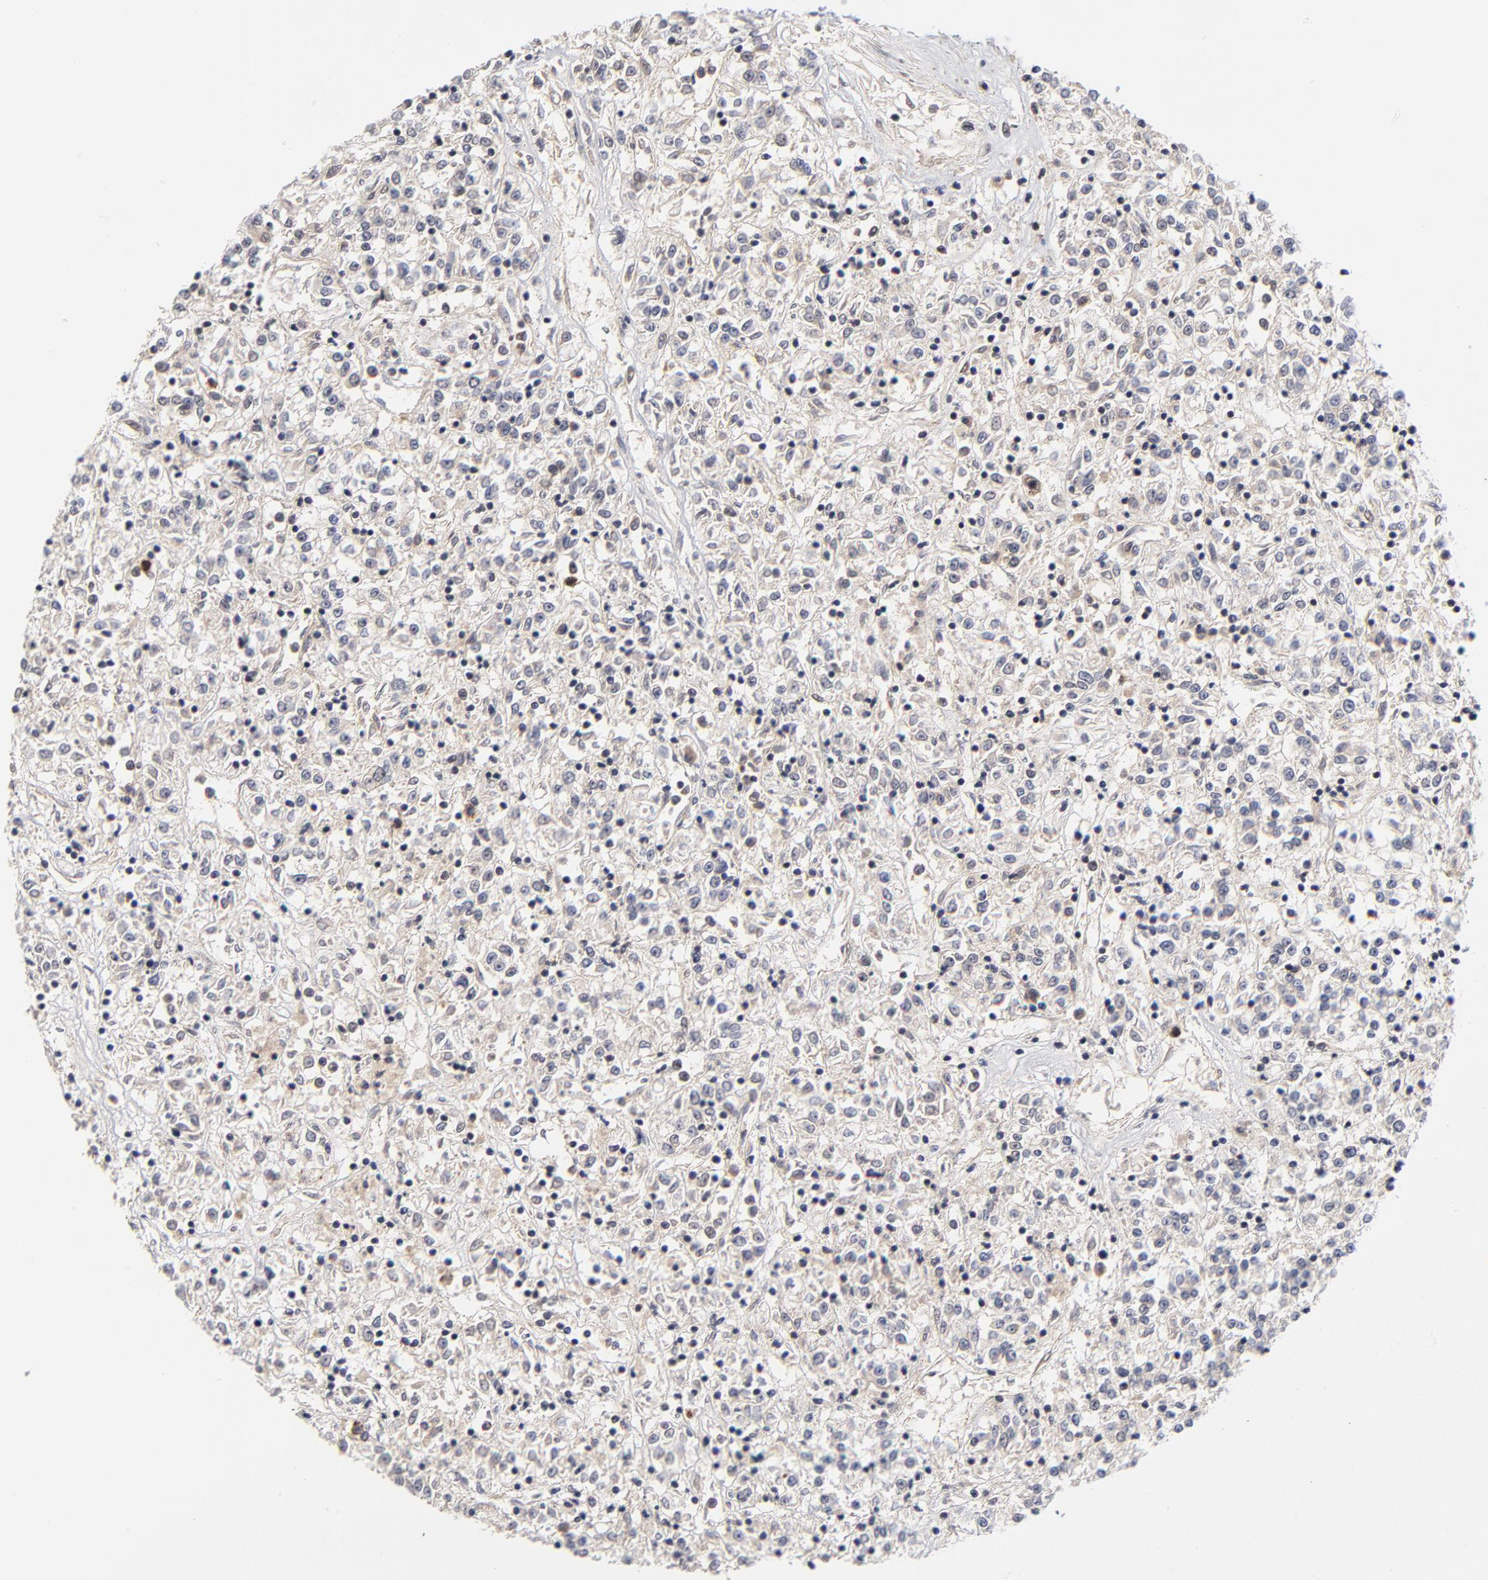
{"staining": {"intensity": "negative", "quantity": "none", "location": "none"}, "tissue": "renal cancer", "cell_type": "Tumor cells", "image_type": "cancer", "snomed": [{"axis": "morphology", "description": "Adenocarcinoma, NOS"}, {"axis": "topography", "description": "Kidney"}], "caption": "Renal adenocarcinoma was stained to show a protein in brown. There is no significant positivity in tumor cells. (Immunohistochemistry, brightfield microscopy, high magnification).", "gene": "ZNF419", "patient": {"sex": "female", "age": 76}}